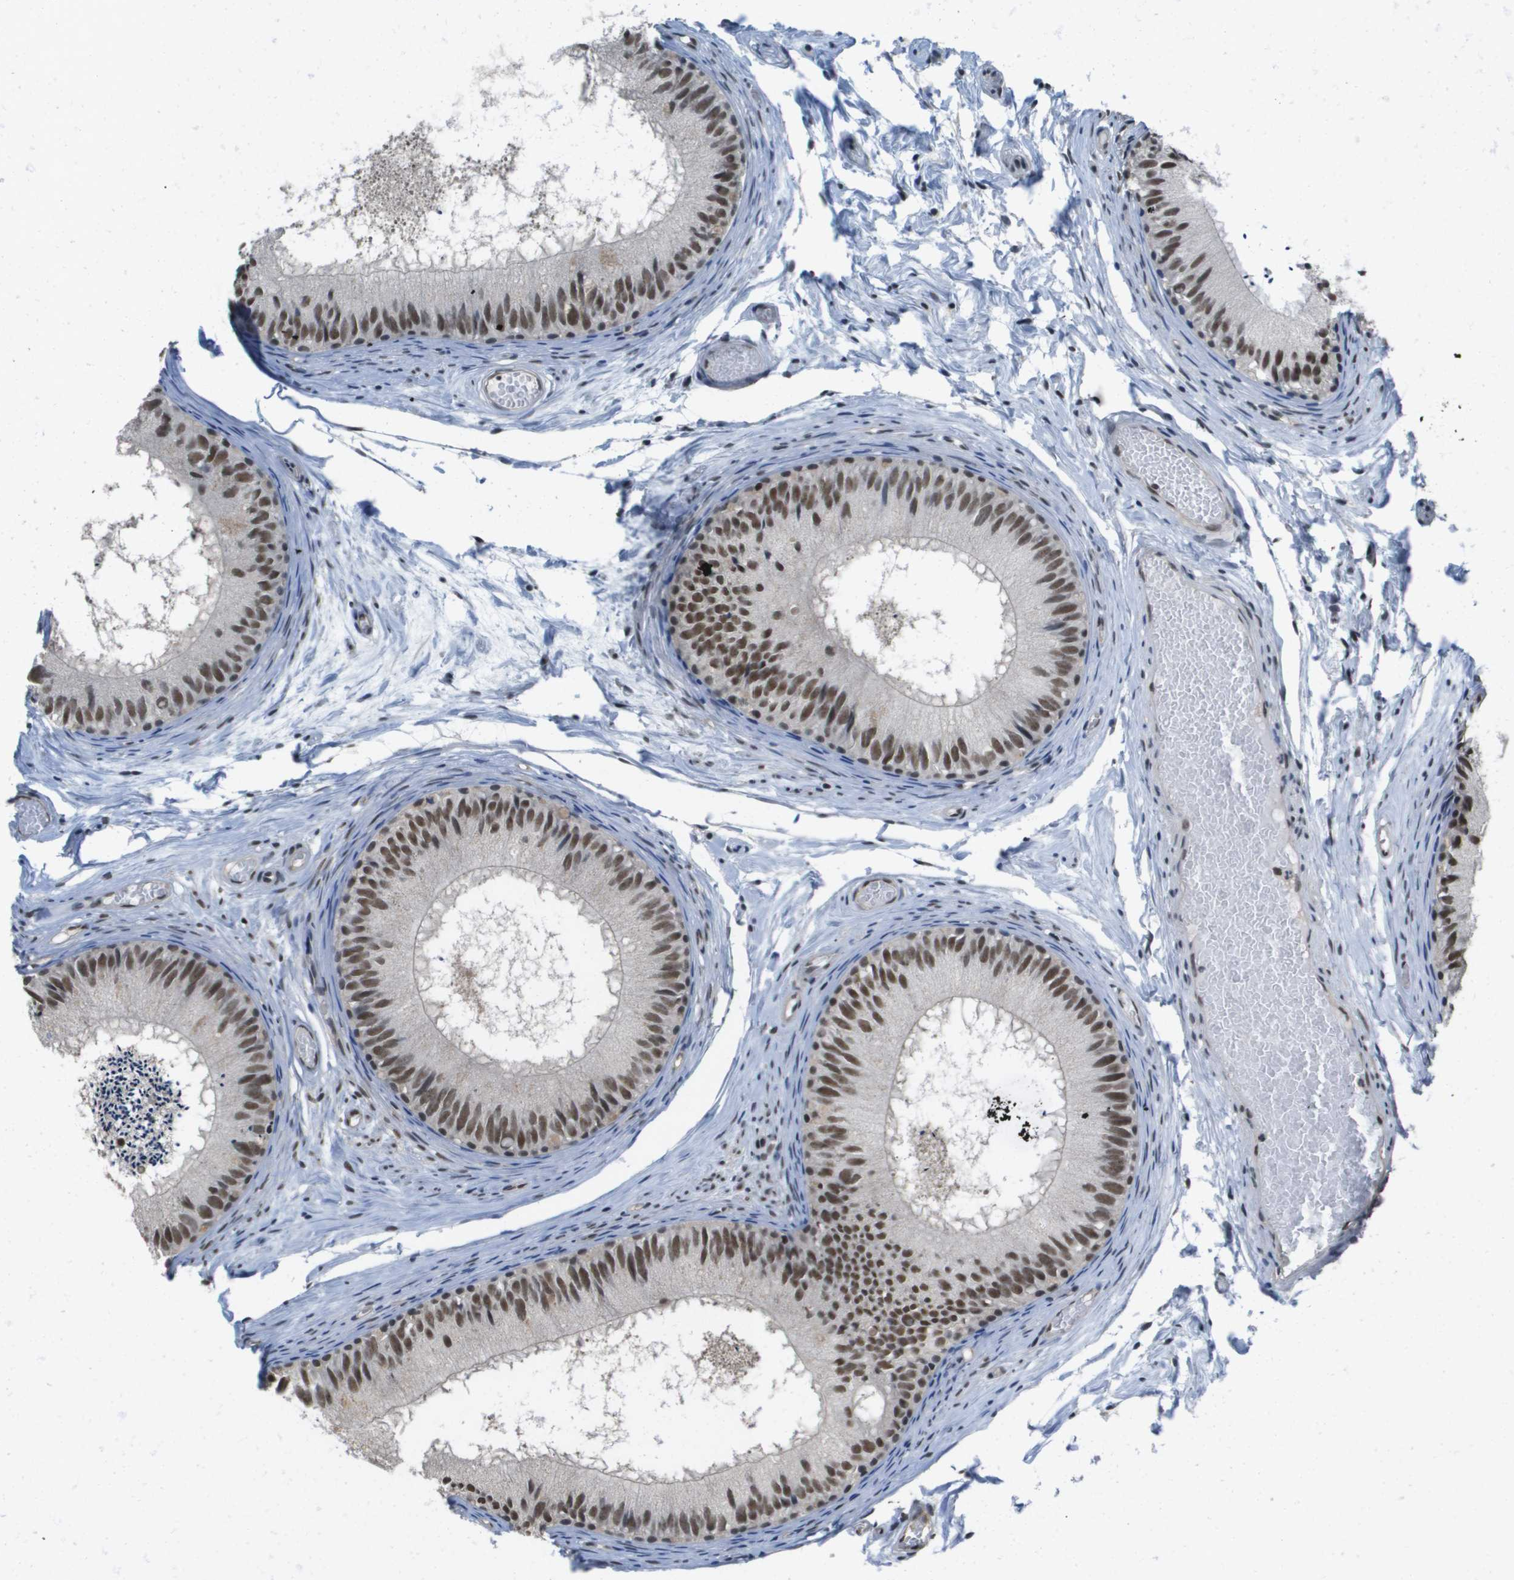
{"staining": {"intensity": "strong", "quantity": ">75%", "location": "nuclear"}, "tissue": "epididymis", "cell_type": "Glandular cells", "image_type": "normal", "snomed": [{"axis": "morphology", "description": "Normal tissue, NOS"}, {"axis": "topography", "description": "Epididymis"}], "caption": "A high-resolution photomicrograph shows immunohistochemistry (IHC) staining of unremarkable epididymis, which shows strong nuclear positivity in approximately >75% of glandular cells.", "gene": "ISY1", "patient": {"sex": "male", "age": 46}}